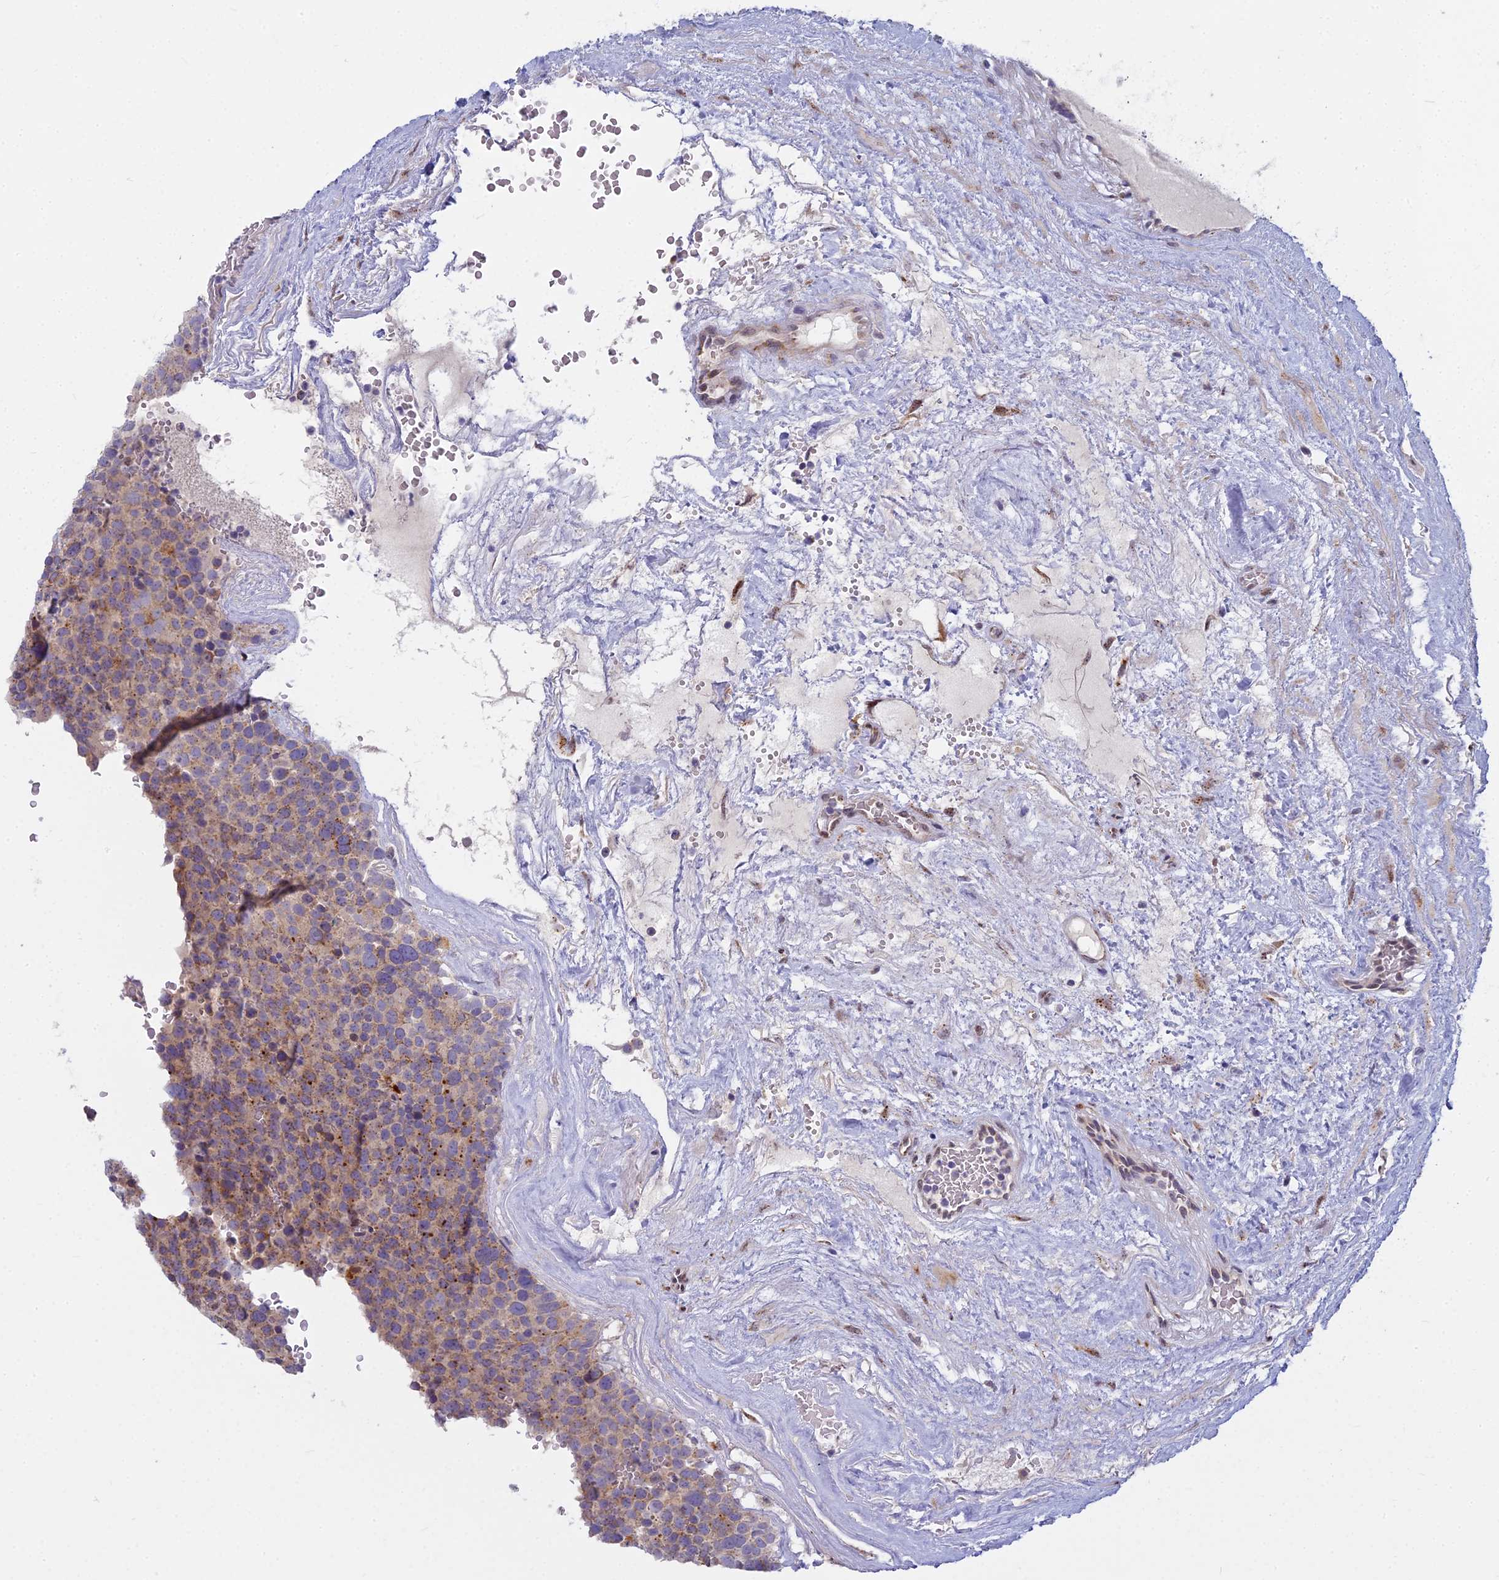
{"staining": {"intensity": "moderate", "quantity": ">75%", "location": "cytoplasmic/membranous"}, "tissue": "testis cancer", "cell_type": "Tumor cells", "image_type": "cancer", "snomed": [{"axis": "morphology", "description": "Seminoma, NOS"}, {"axis": "topography", "description": "Testis"}], "caption": "An image of human testis cancer (seminoma) stained for a protein displays moderate cytoplasmic/membranous brown staining in tumor cells. (DAB (3,3'-diaminobenzidine) IHC, brown staining for protein, blue staining for nuclei).", "gene": "WDPCP", "patient": {"sex": "male", "age": 71}}